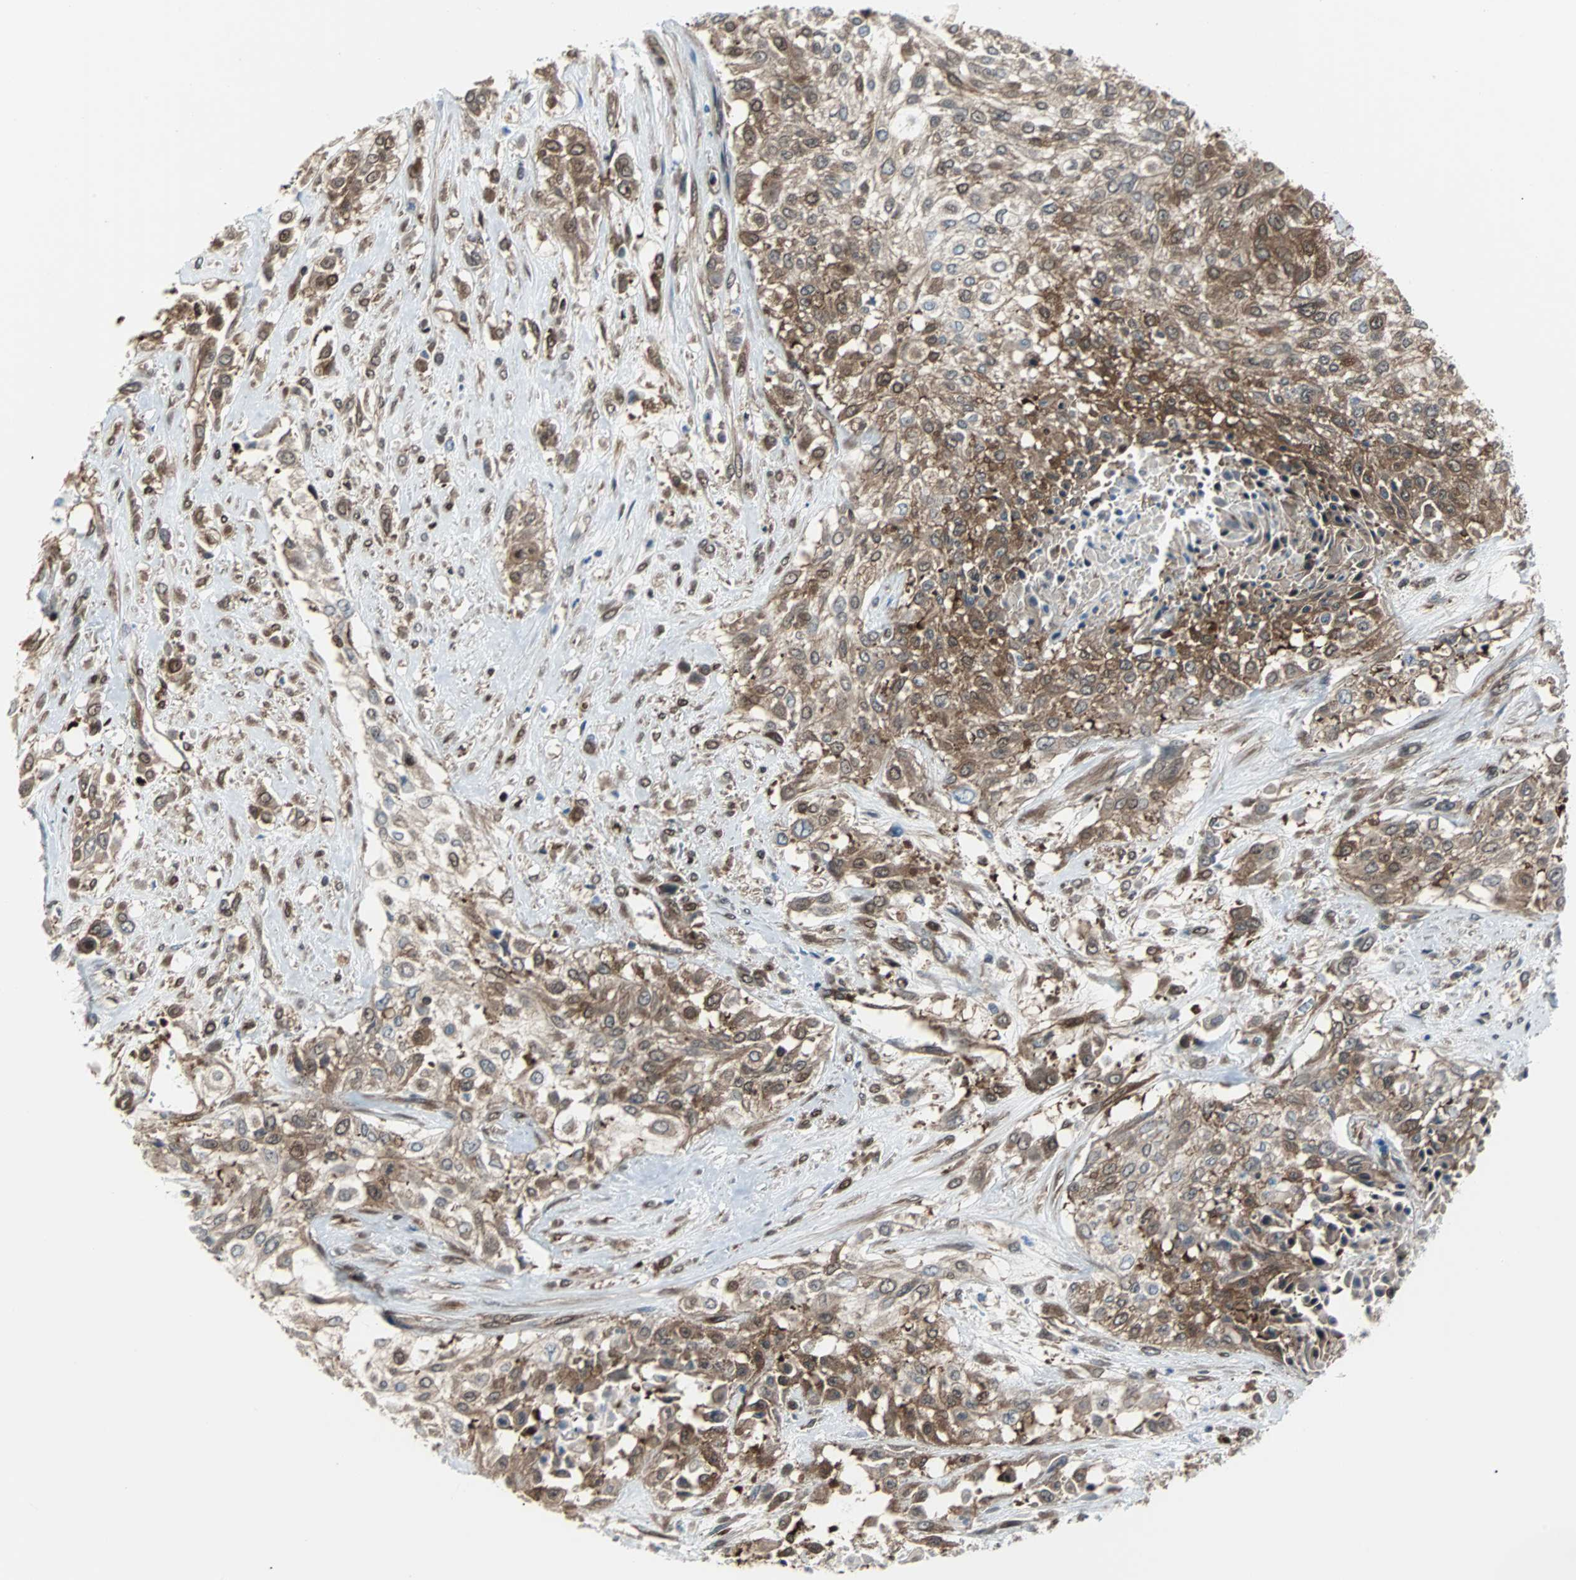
{"staining": {"intensity": "moderate", "quantity": ">75%", "location": "cytoplasmic/membranous"}, "tissue": "urothelial cancer", "cell_type": "Tumor cells", "image_type": "cancer", "snomed": [{"axis": "morphology", "description": "Urothelial carcinoma, High grade"}, {"axis": "topography", "description": "Urinary bladder"}], "caption": "Immunohistochemical staining of high-grade urothelial carcinoma exhibits medium levels of moderate cytoplasmic/membranous protein expression in approximately >75% of tumor cells. The staining was performed using DAB (3,3'-diaminobenzidine), with brown indicating positive protein expression. Nuclei are stained blue with hematoxylin.", "gene": "RELA", "patient": {"sex": "male", "age": 57}}